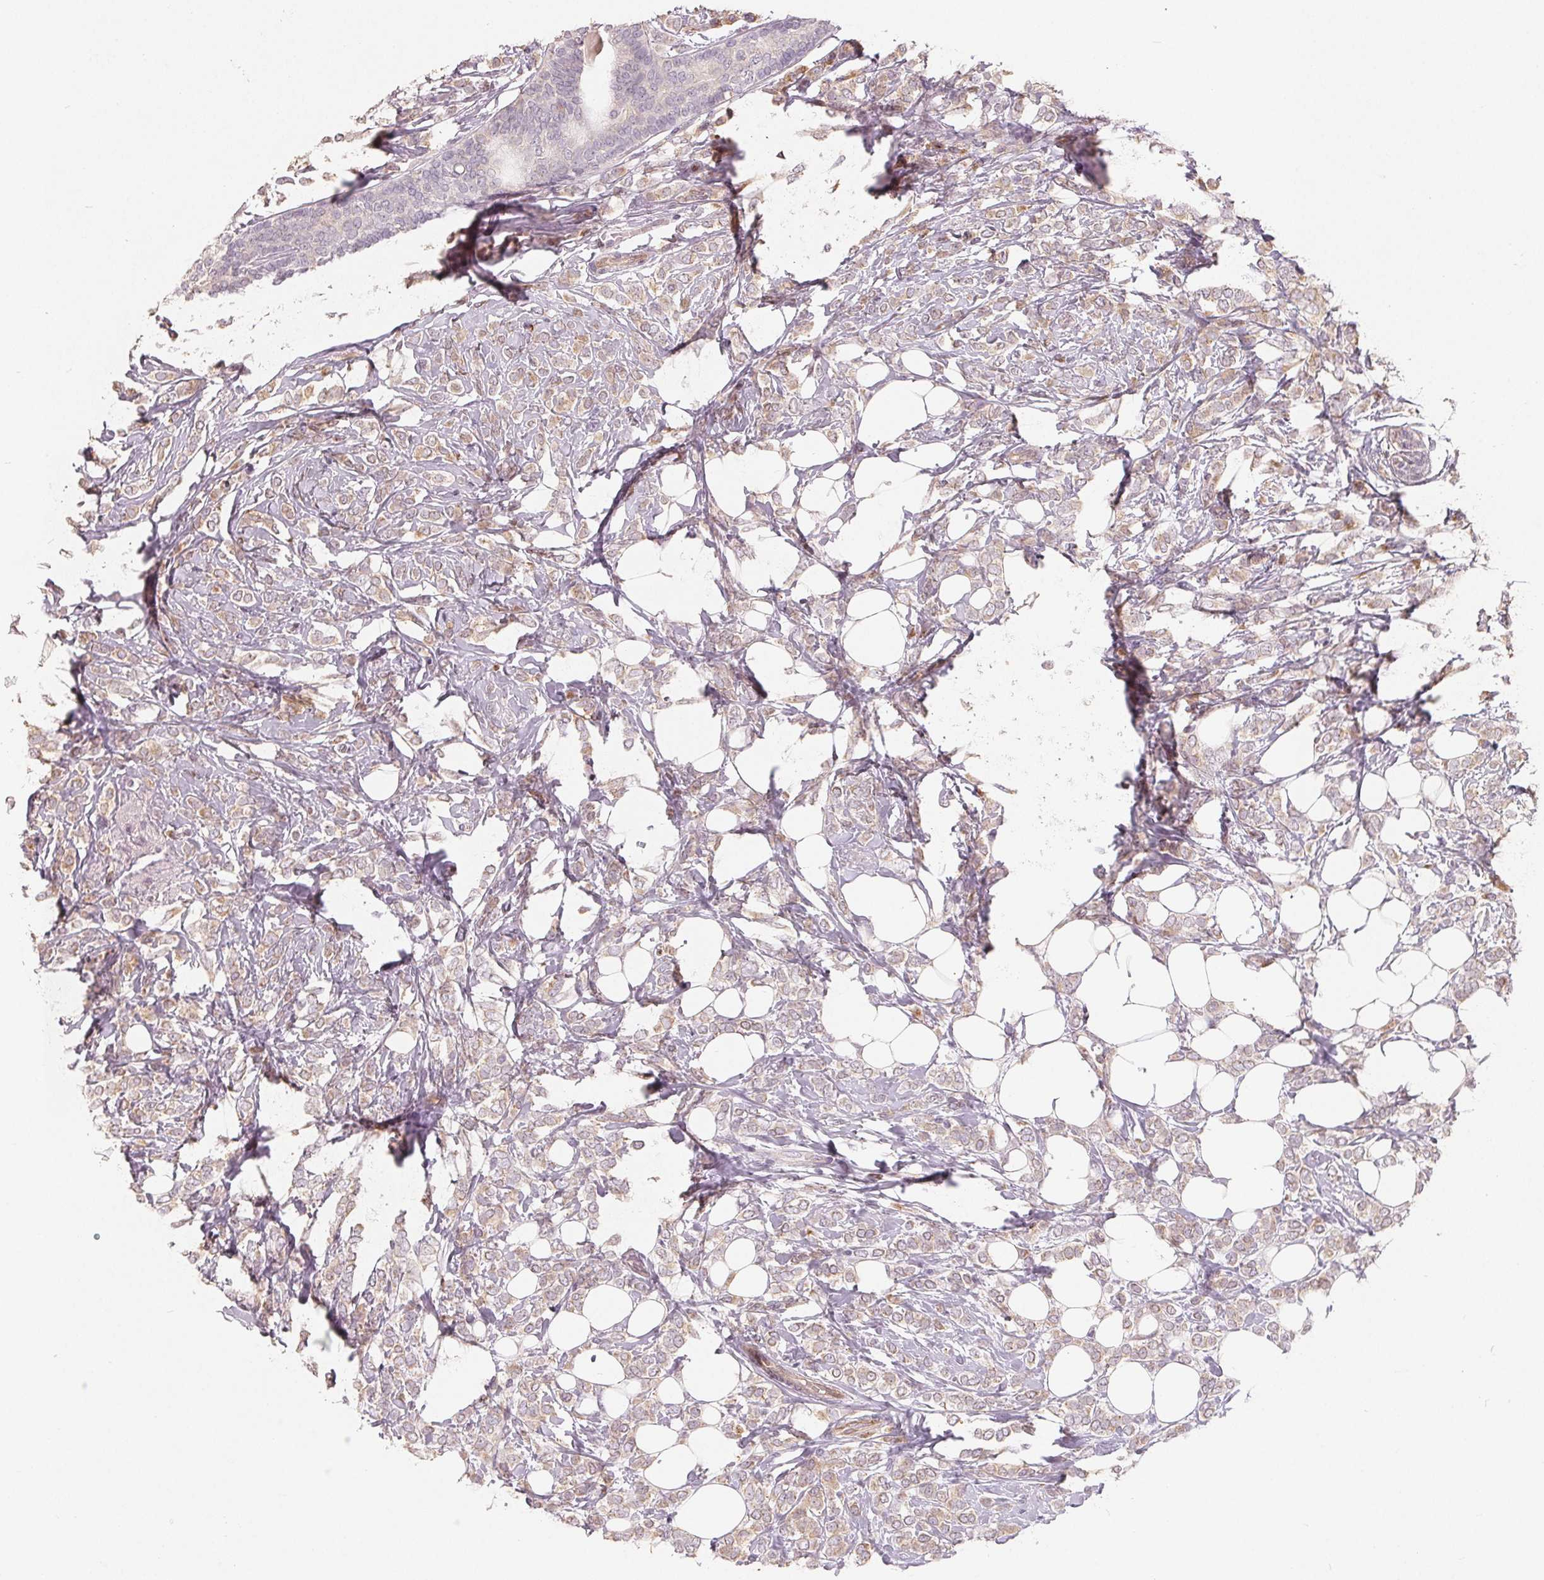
{"staining": {"intensity": "moderate", "quantity": "<25%", "location": "cytoplasmic/membranous"}, "tissue": "breast cancer", "cell_type": "Tumor cells", "image_type": "cancer", "snomed": [{"axis": "morphology", "description": "Lobular carcinoma"}, {"axis": "topography", "description": "Breast"}], "caption": "A photomicrograph of human breast lobular carcinoma stained for a protein exhibits moderate cytoplasmic/membranous brown staining in tumor cells.", "gene": "TMSB15B", "patient": {"sex": "female", "age": 49}}